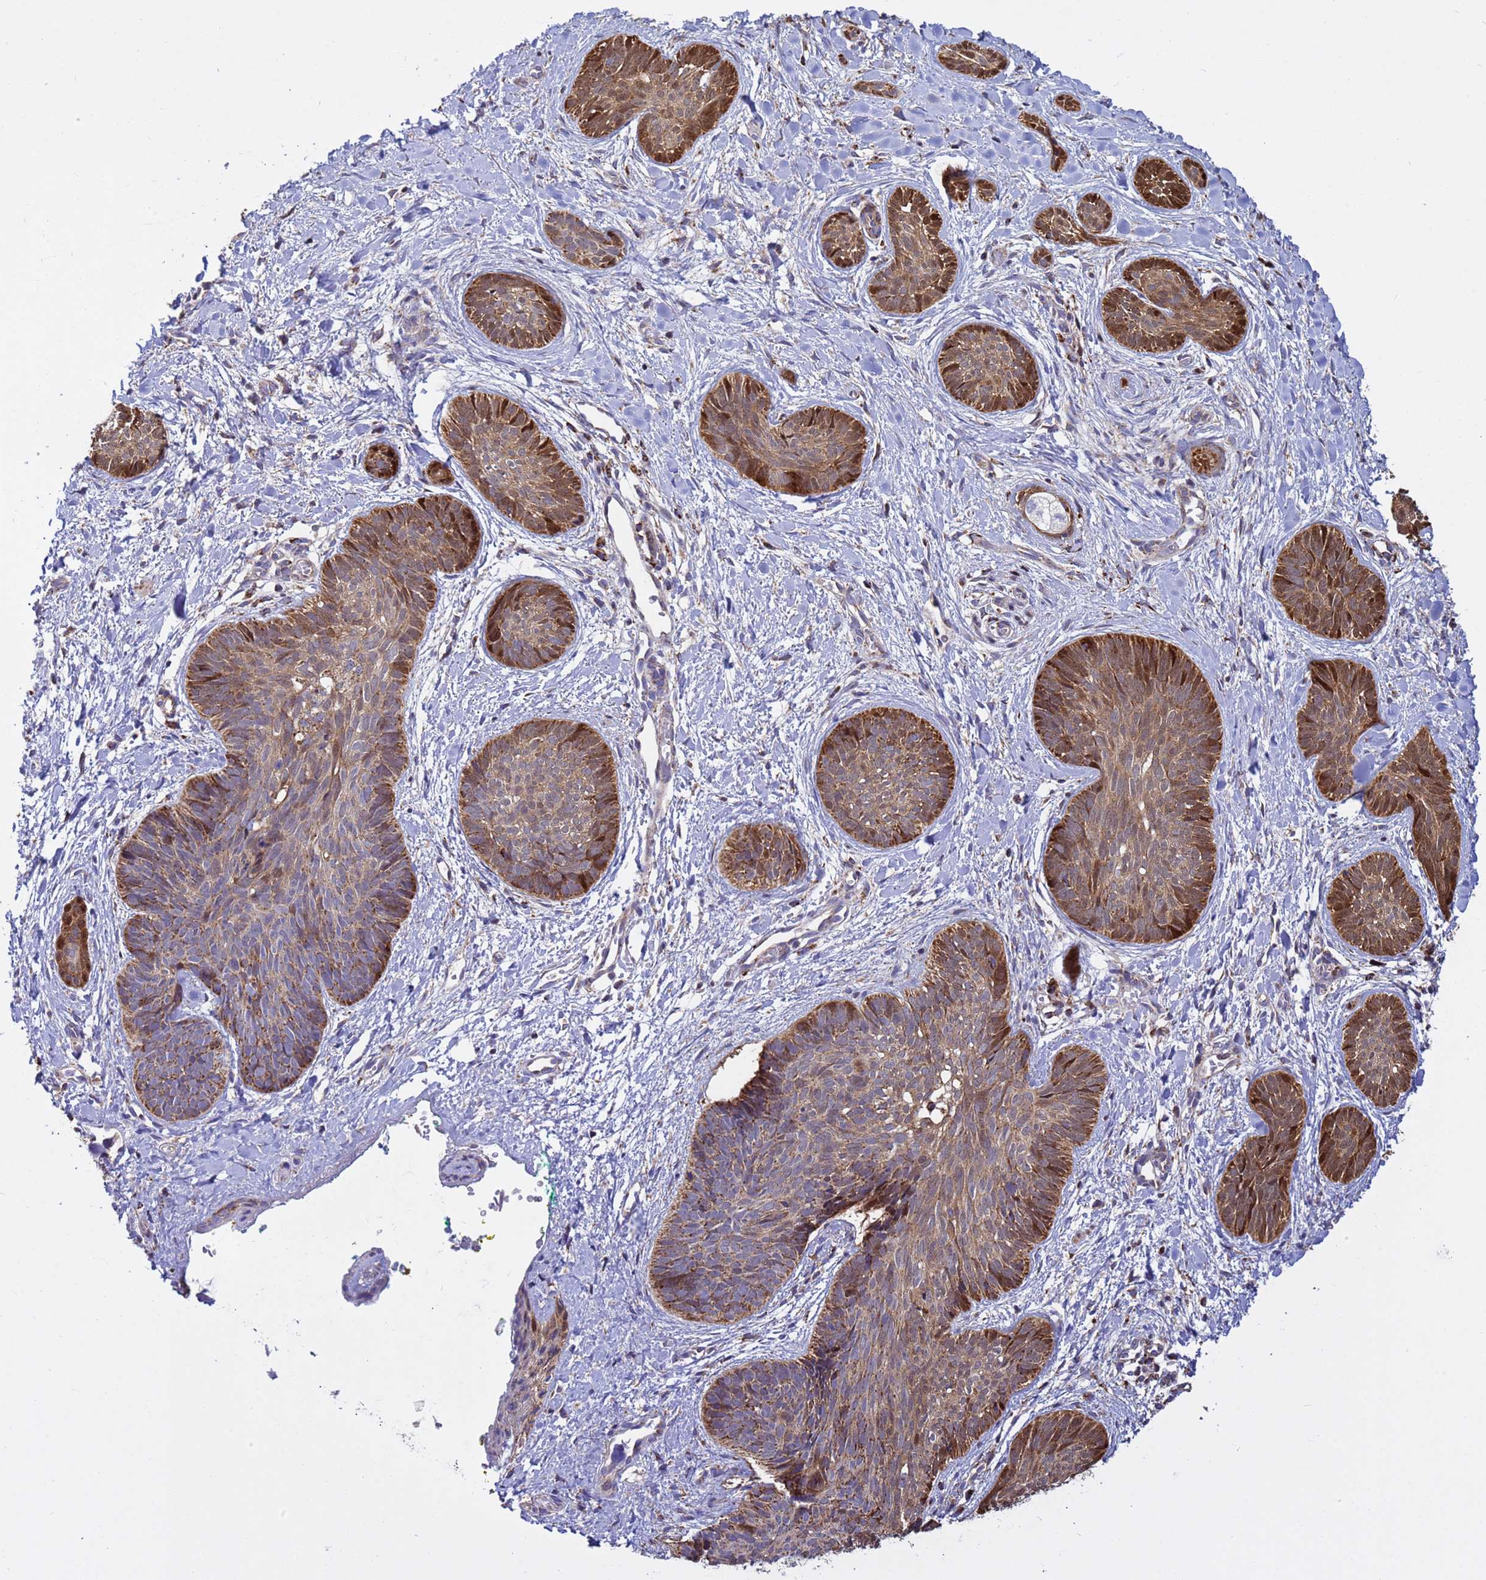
{"staining": {"intensity": "moderate", "quantity": ">75%", "location": "cytoplasmic/membranous"}, "tissue": "skin cancer", "cell_type": "Tumor cells", "image_type": "cancer", "snomed": [{"axis": "morphology", "description": "Basal cell carcinoma"}, {"axis": "topography", "description": "Skin"}], "caption": "Immunohistochemical staining of skin basal cell carcinoma exhibits moderate cytoplasmic/membranous protein expression in about >75% of tumor cells.", "gene": "TUBGCP3", "patient": {"sex": "female", "age": 81}}